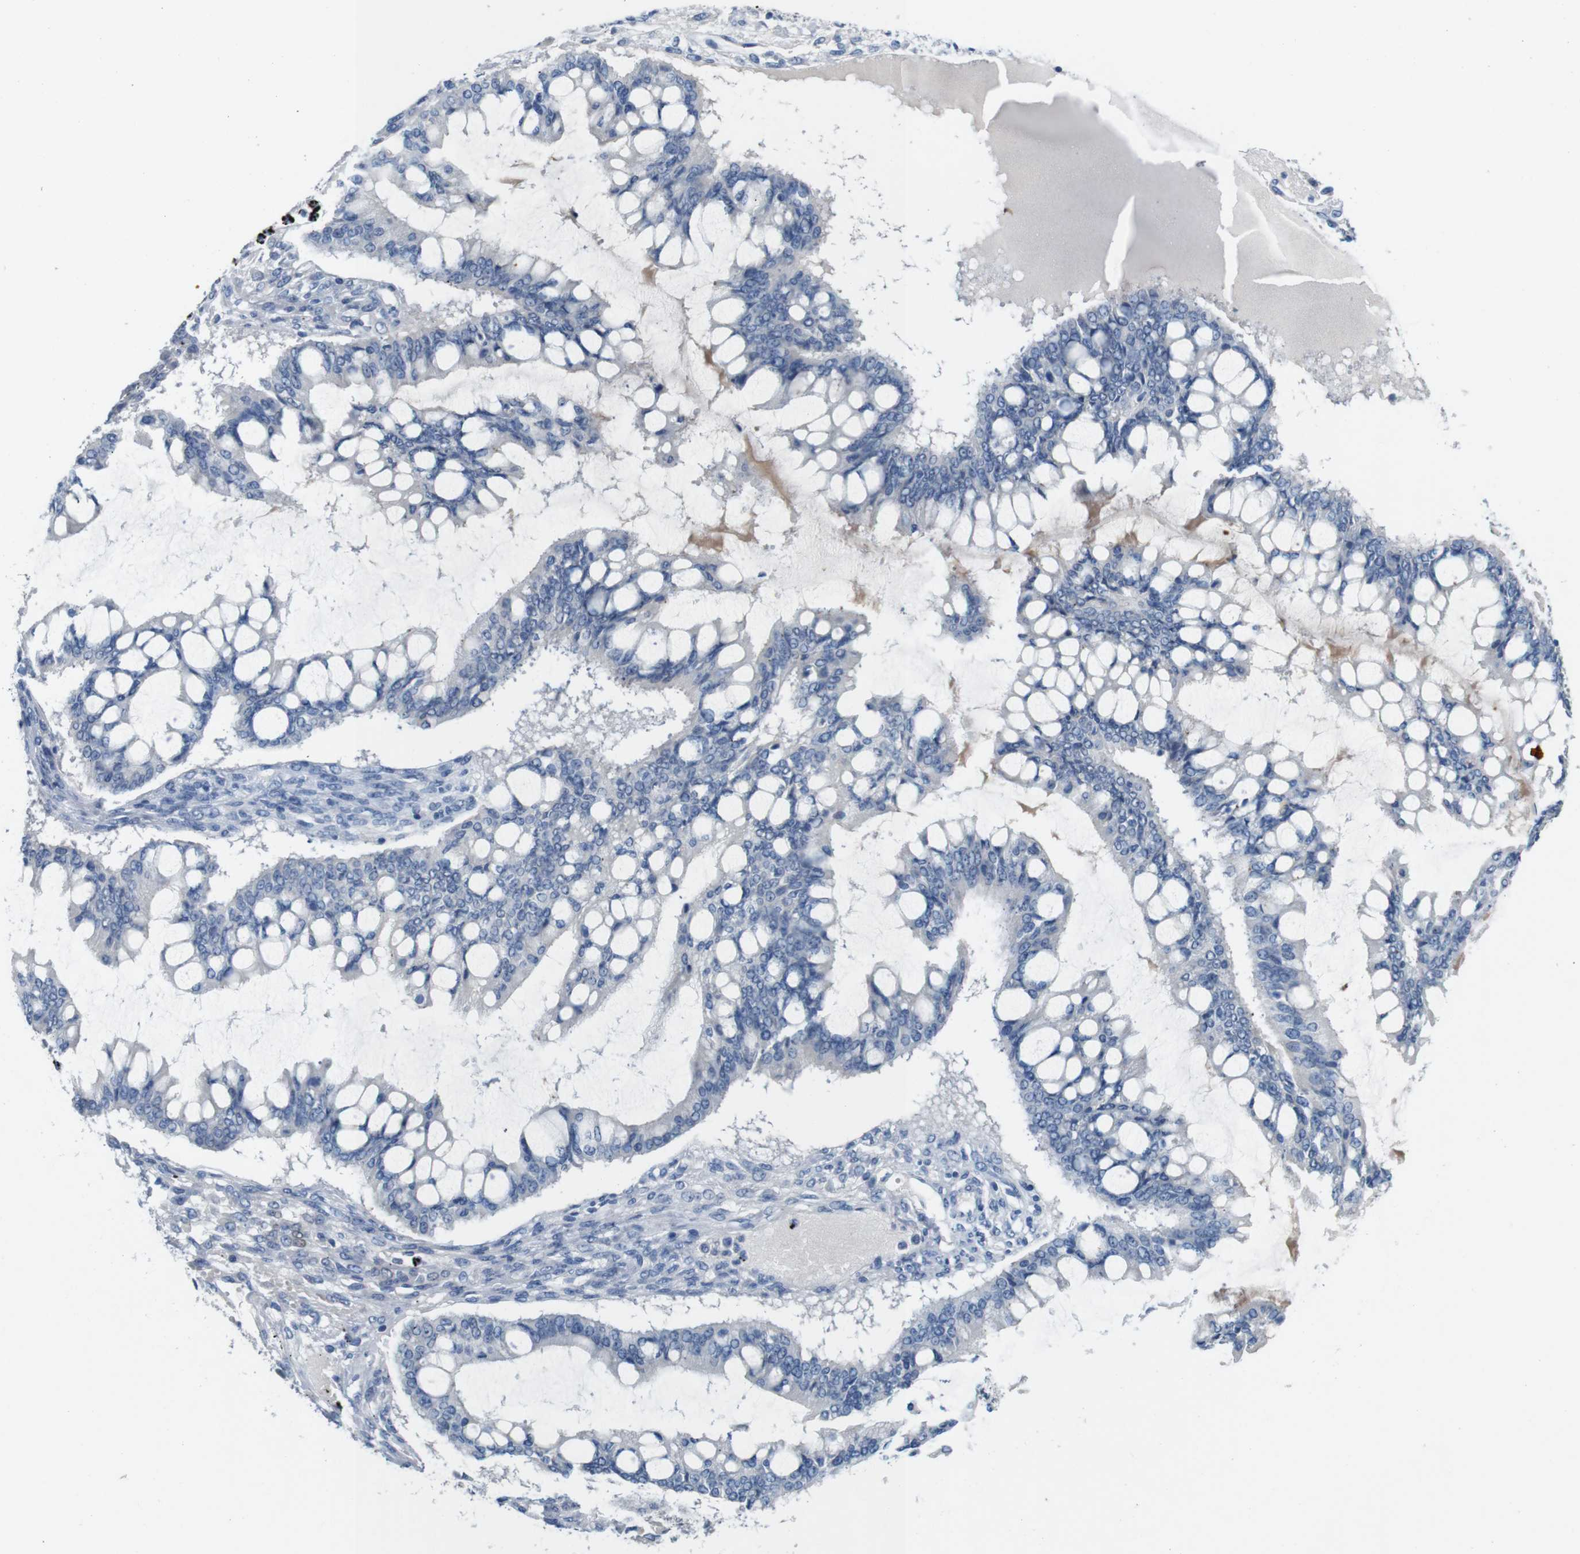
{"staining": {"intensity": "negative", "quantity": "none", "location": "none"}, "tissue": "ovarian cancer", "cell_type": "Tumor cells", "image_type": "cancer", "snomed": [{"axis": "morphology", "description": "Cystadenocarcinoma, mucinous, NOS"}, {"axis": "topography", "description": "Ovary"}], "caption": "Mucinous cystadenocarcinoma (ovarian) was stained to show a protein in brown. There is no significant positivity in tumor cells. (Stains: DAB immunohistochemistry with hematoxylin counter stain, Microscopy: brightfield microscopy at high magnification).", "gene": "SLC2A8", "patient": {"sex": "female", "age": 73}}